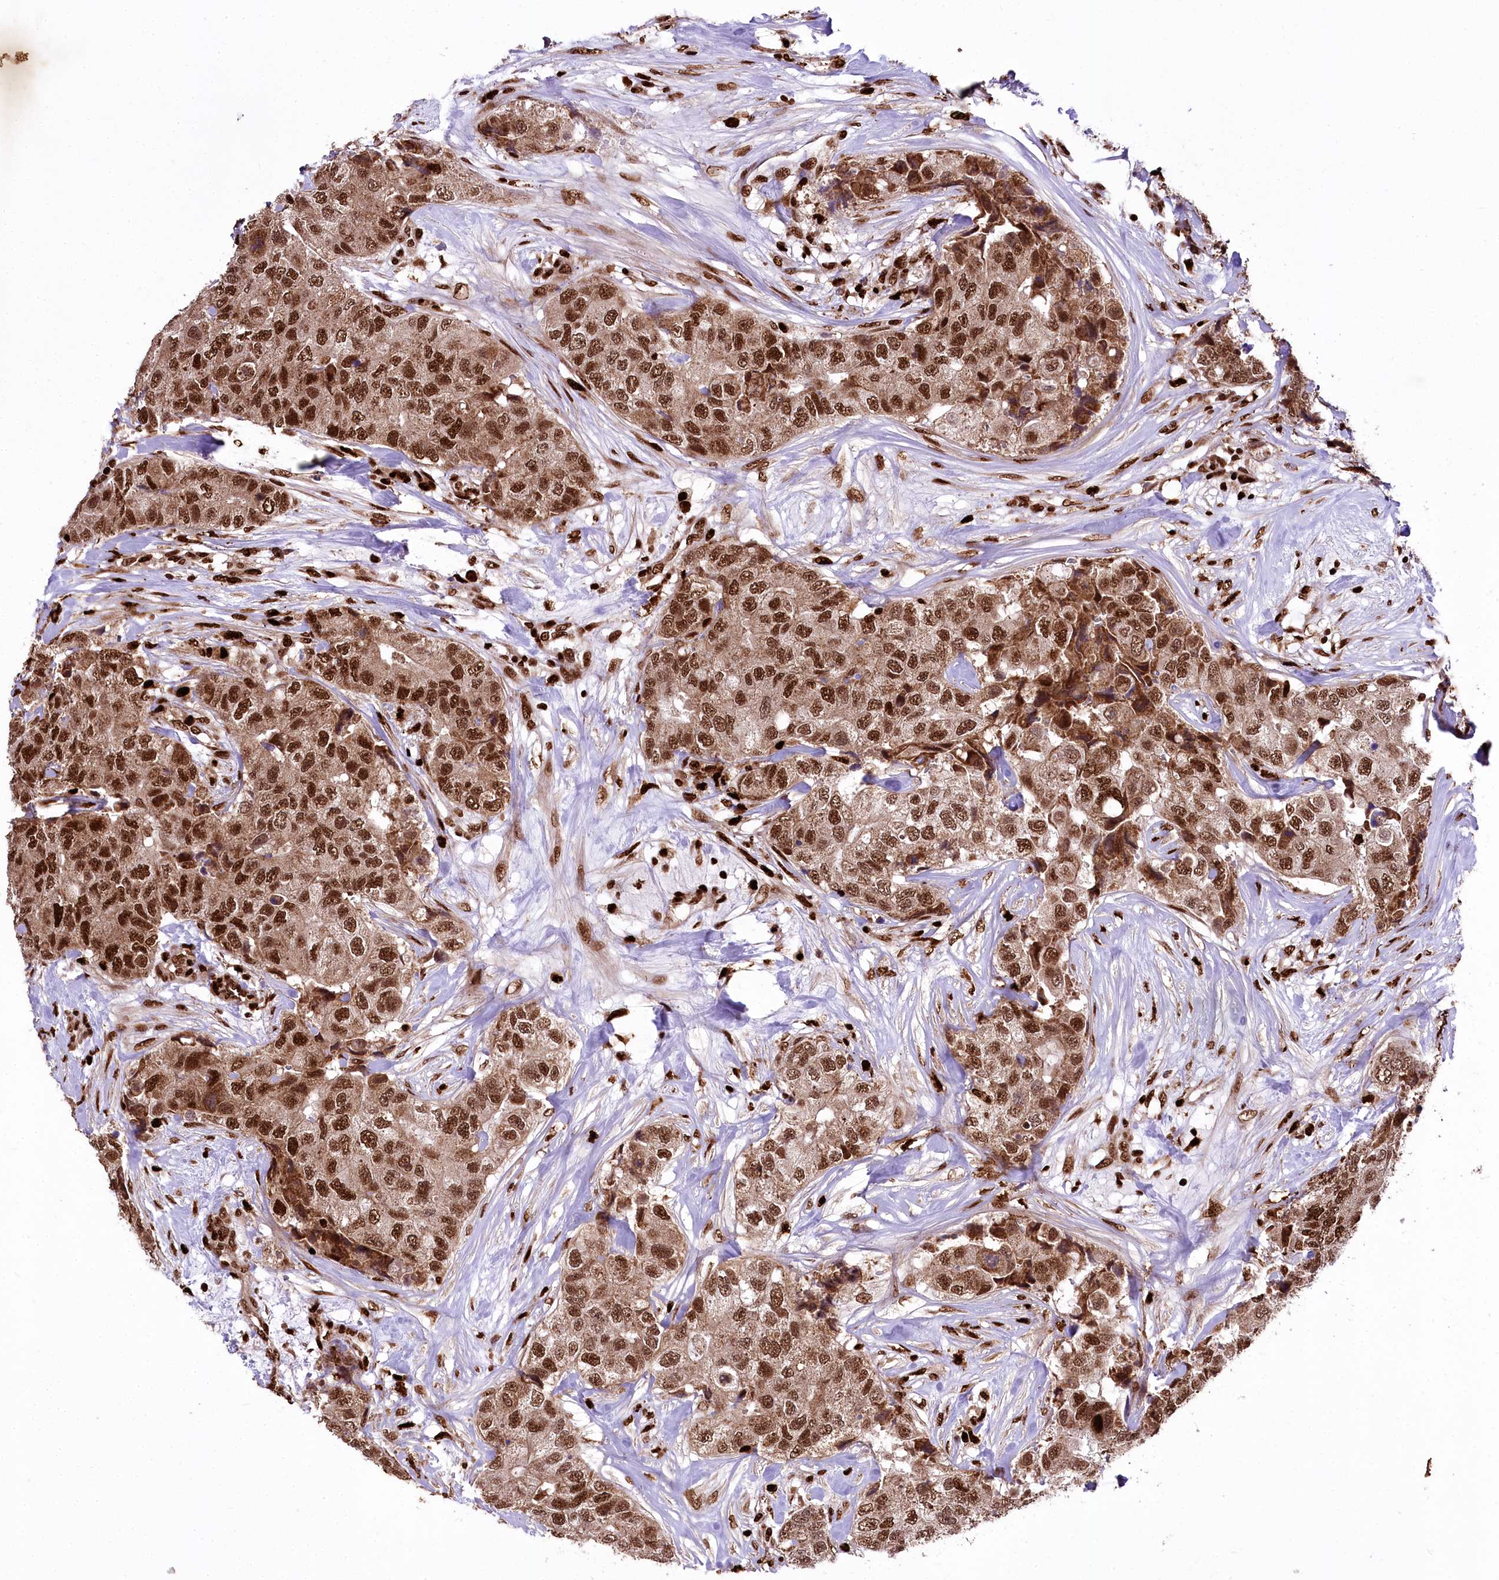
{"staining": {"intensity": "strong", "quantity": ">75%", "location": "cytoplasmic/membranous,nuclear"}, "tissue": "breast cancer", "cell_type": "Tumor cells", "image_type": "cancer", "snomed": [{"axis": "morphology", "description": "Duct carcinoma"}, {"axis": "topography", "description": "Breast"}], "caption": "Immunohistochemistry histopathology image of infiltrating ductal carcinoma (breast) stained for a protein (brown), which demonstrates high levels of strong cytoplasmic/membranous and nuclear positivity in approximately >75% of tumor cells.", "gene": "FIGN", "patient": {"sex": "female", "age": 62}}